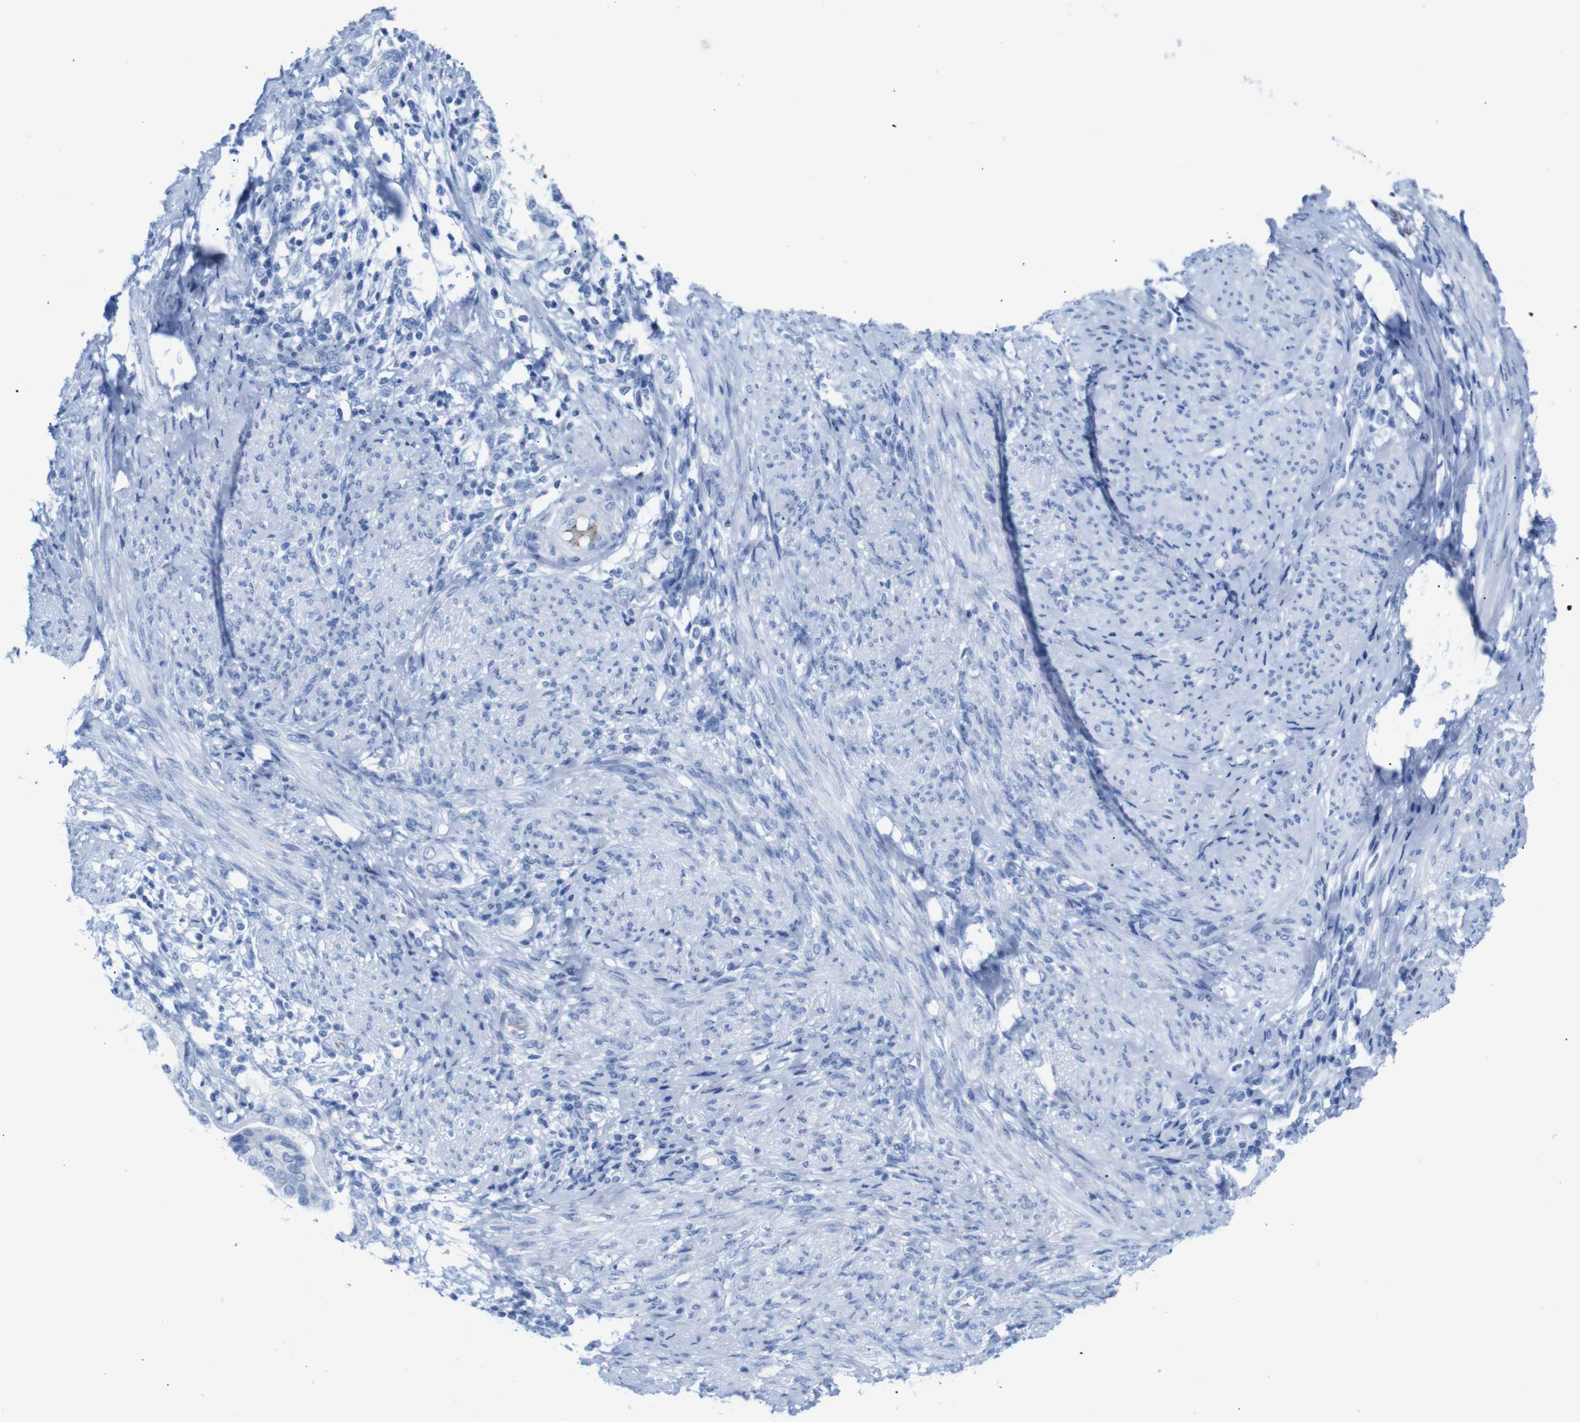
{"staining": {"intensity": "negative", "quantity": "none", "location": "none"}, "tissue": "endometrial cancer", "cell_type": "Tumor cells", "image_type": "cancer", "snomed": [{"axis": "morphology", "description": "Adenocarcinoma, NOS"}, {"axis": "topography", "description": "Endometrium"}], "caption": "A micrograph of endometrial cancer (adenocarcinoma) stained for a protein demonstrates no brown staining in tumor cells.", "gene": "ERVMER34-1", "patient": {"sex": "female", "age": 85}}